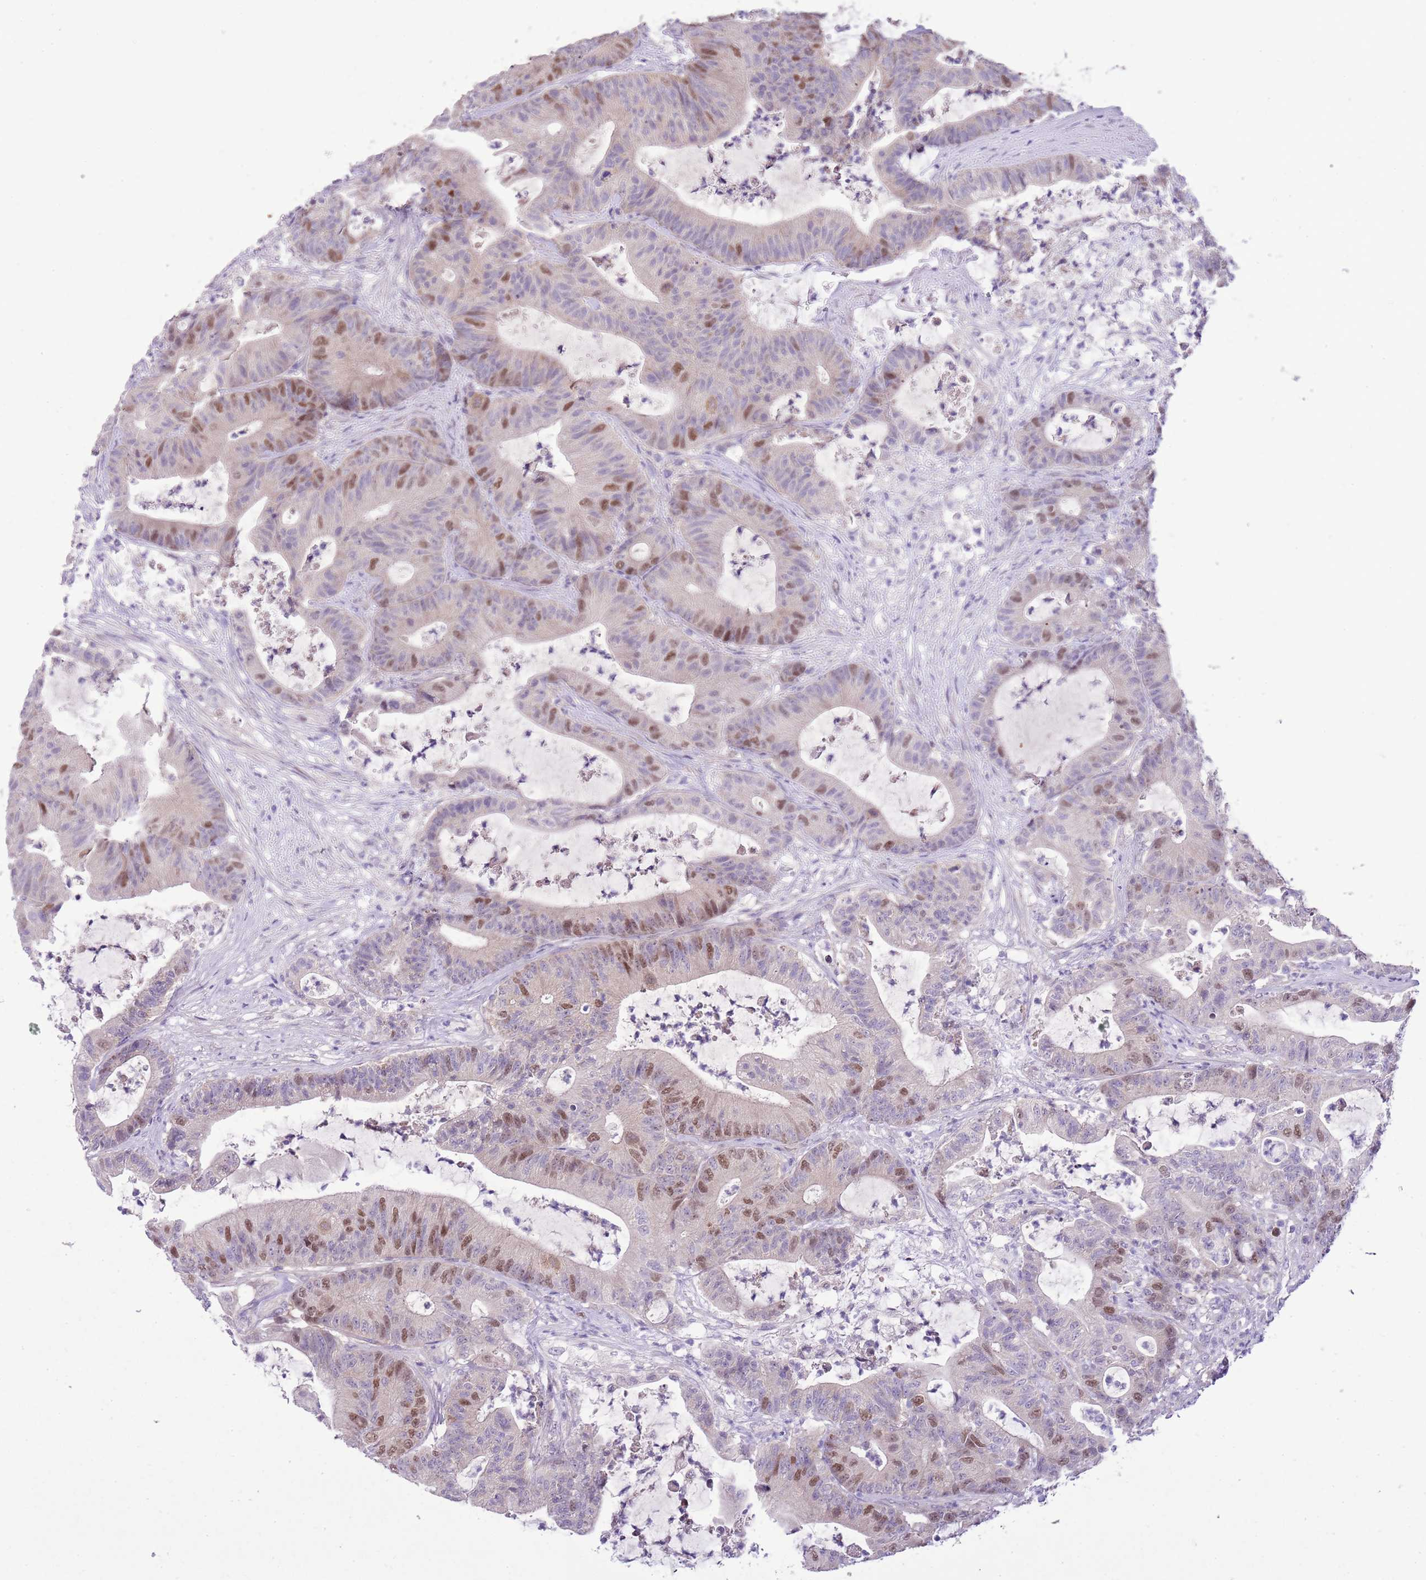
{"staining": {"intensity": "moderate", "quantity": "25%-75%", "location": "nuclear"}, "tissue": "colorectal cancer", "cell_type": "Tumor cells", "image_type": "cancer", "snomed": [{"axis": "morphology", "description": "Adenocarcinoma, NOS"}, {"axis": "topography", "description": "Colon"}], "caption": "Colorectal adenocarcinoma tissue demonstrates moderate nuclear staining in approximately 25%-75% of tumor cells, visualized by immunohistochemistry.", "gene": "FBRSL1", "patient": {"sex": "female", "age": 84}}